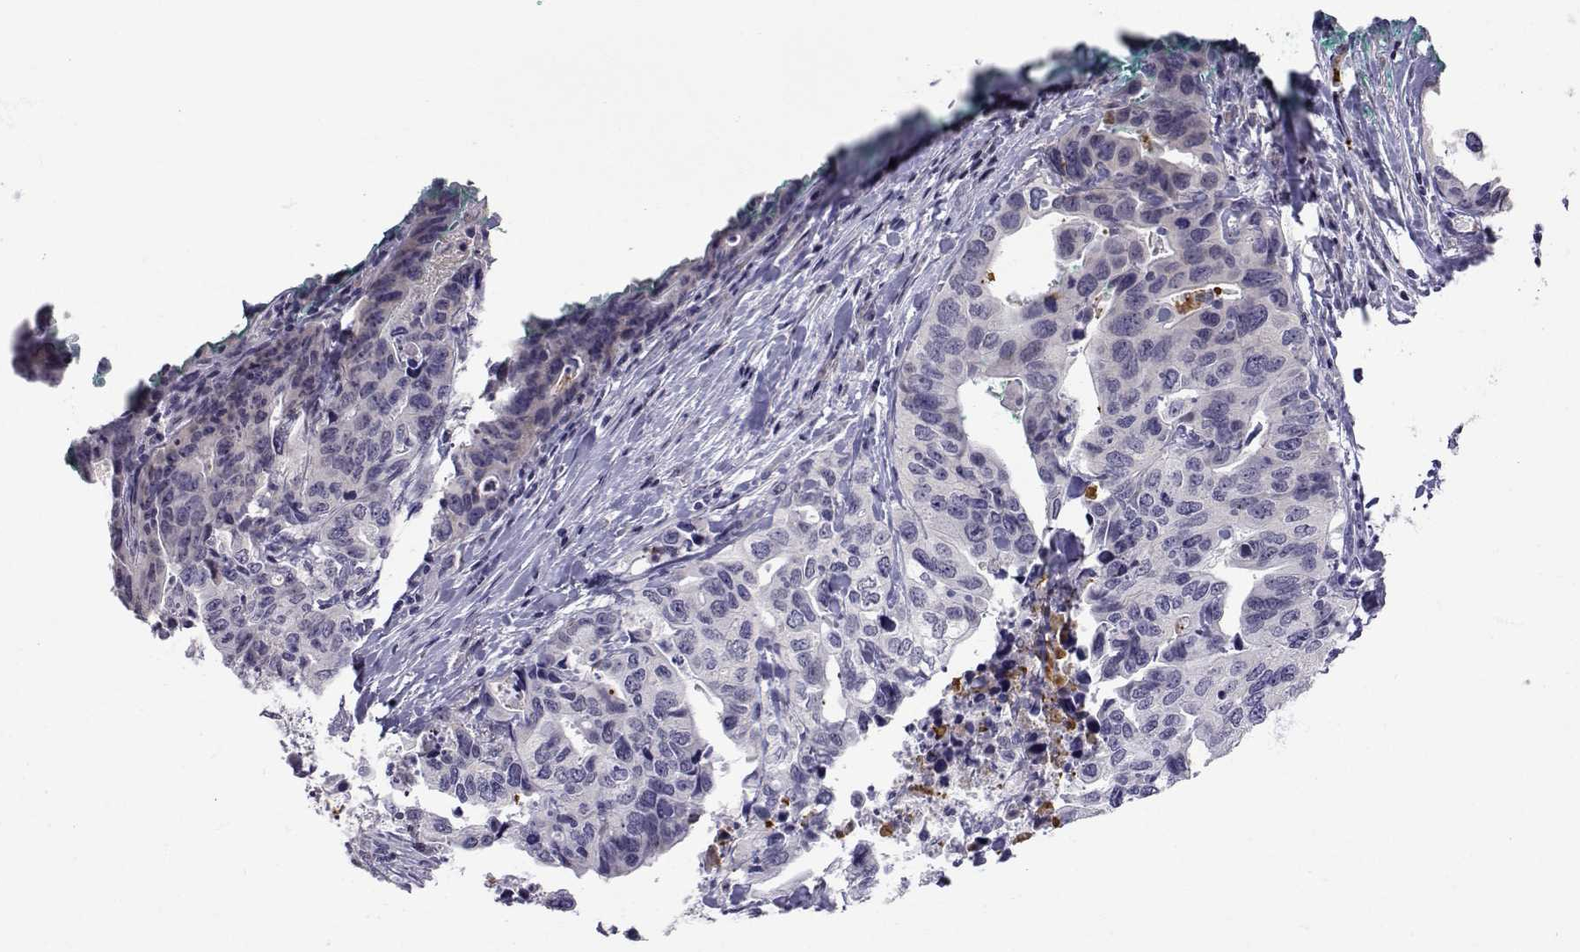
{"staining": {"intensity": "negative", "quantity": "none", "location": "none"}, "tissue": "stomach cancer", "cell_type": "Tumor cells", "image_type": "cancer", "snomed": [{"axis": "morphology", "description": "Adenocarcinoma, NOS"}, {"axis": "topography", "description": "Stomach, upper"}], "caption": "Tumor cells are negative for protein expression in human stomach cancer (adenocarcinoma).", "gene": "SLC6A3", "patient": {"sex": "female", "age": 67}}